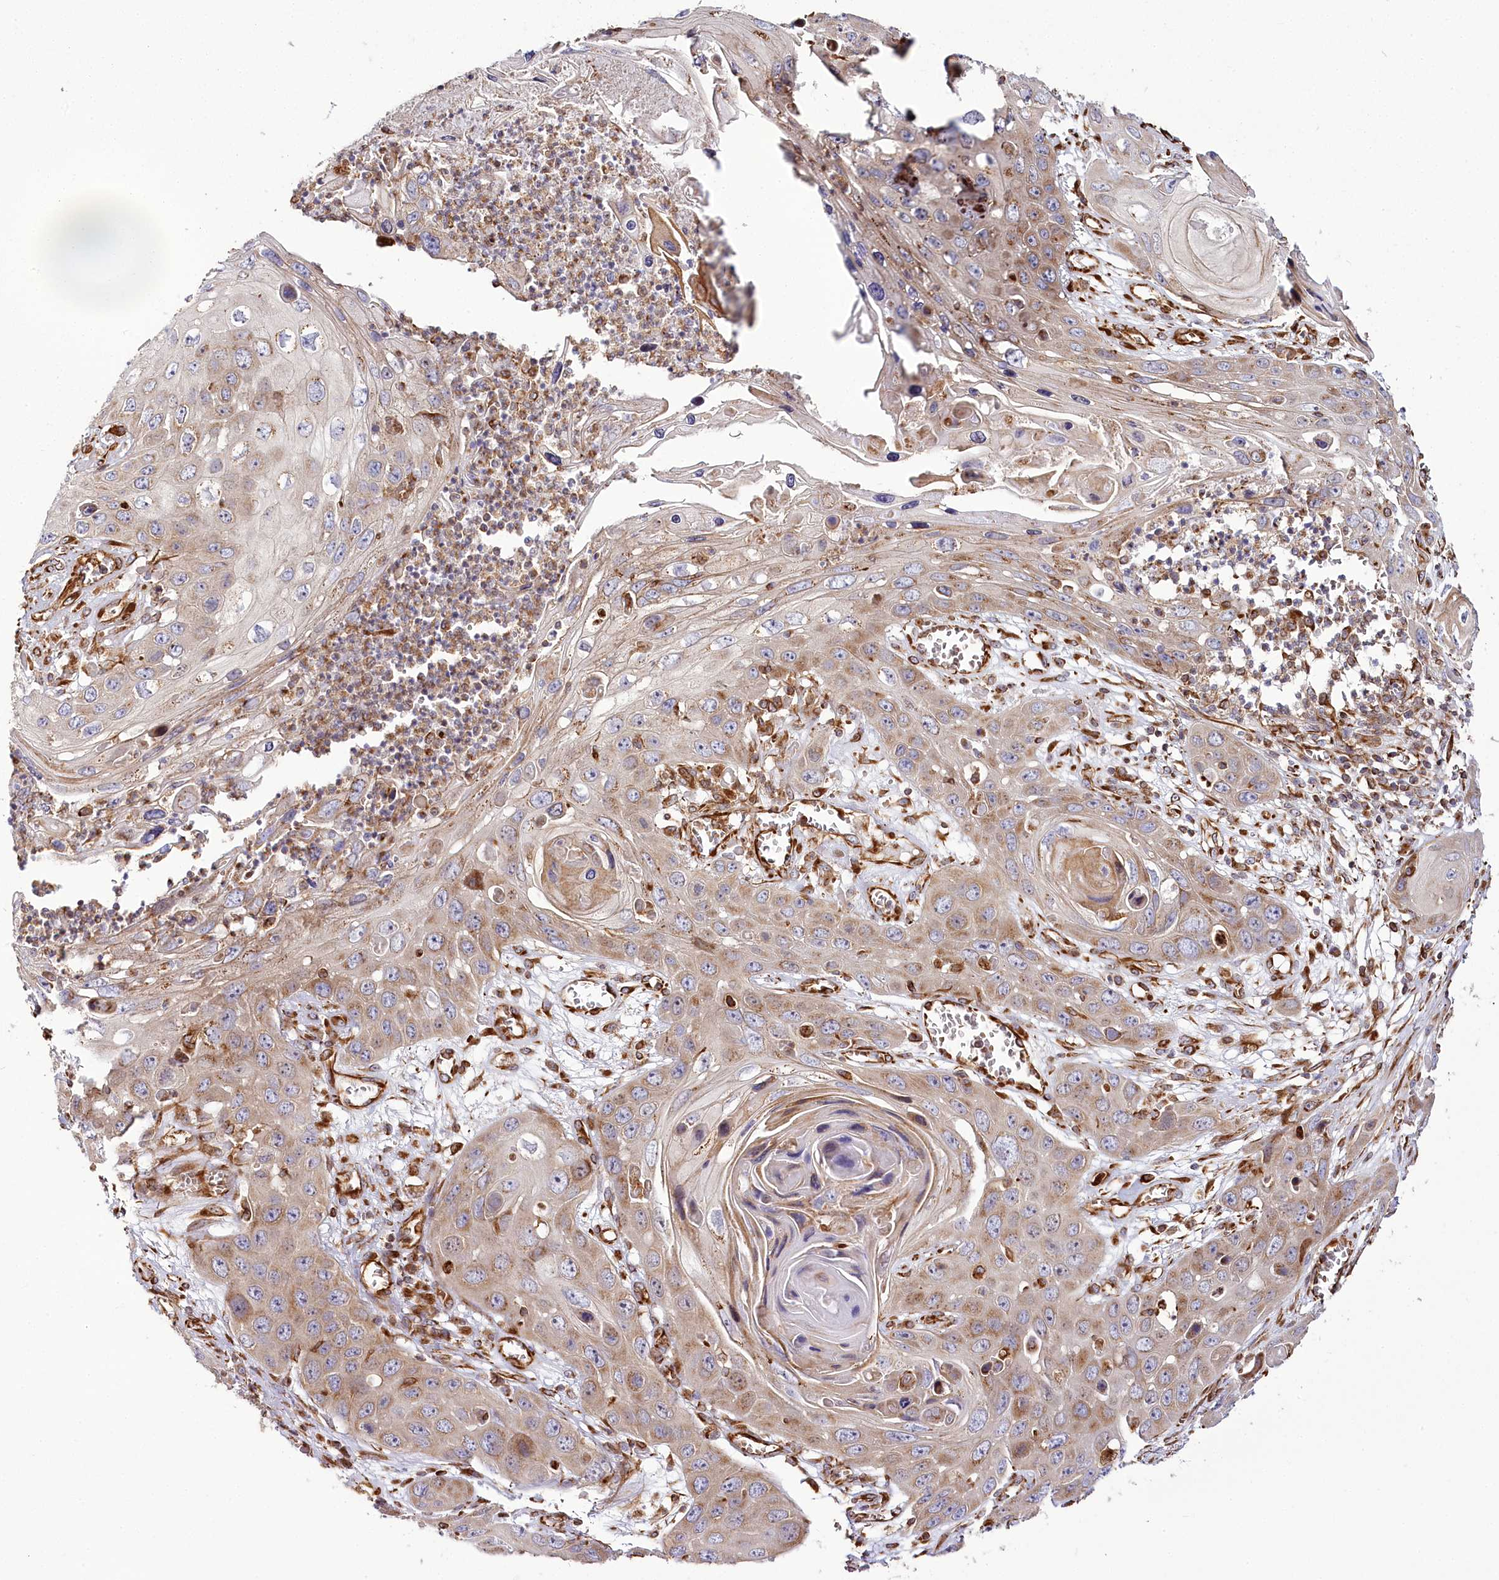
{"staining": {"intensity": "moderate", "quantity": ">75%", "location": "cytoplasmic/membranous"}, "tissue": "skin cancer", "cell_type": "Tumor cells", "image_type": "cancer", "snomed": [{"axis": "morphology", "description": "Squamous cell carcinoma, NOS"}, {"axis": "topography", "description": "Skin"}], "caption": "An immunohistochemistry (IHC) image of tumor tissue is shown. Protein staining in brown labels moderate cytoplasmic/membranous positivity in skin cancer (squamous cell carcinoma) within tumor cells.", "gene": "THUMPD3", "patient": {"sex": "male", "age": 55}}